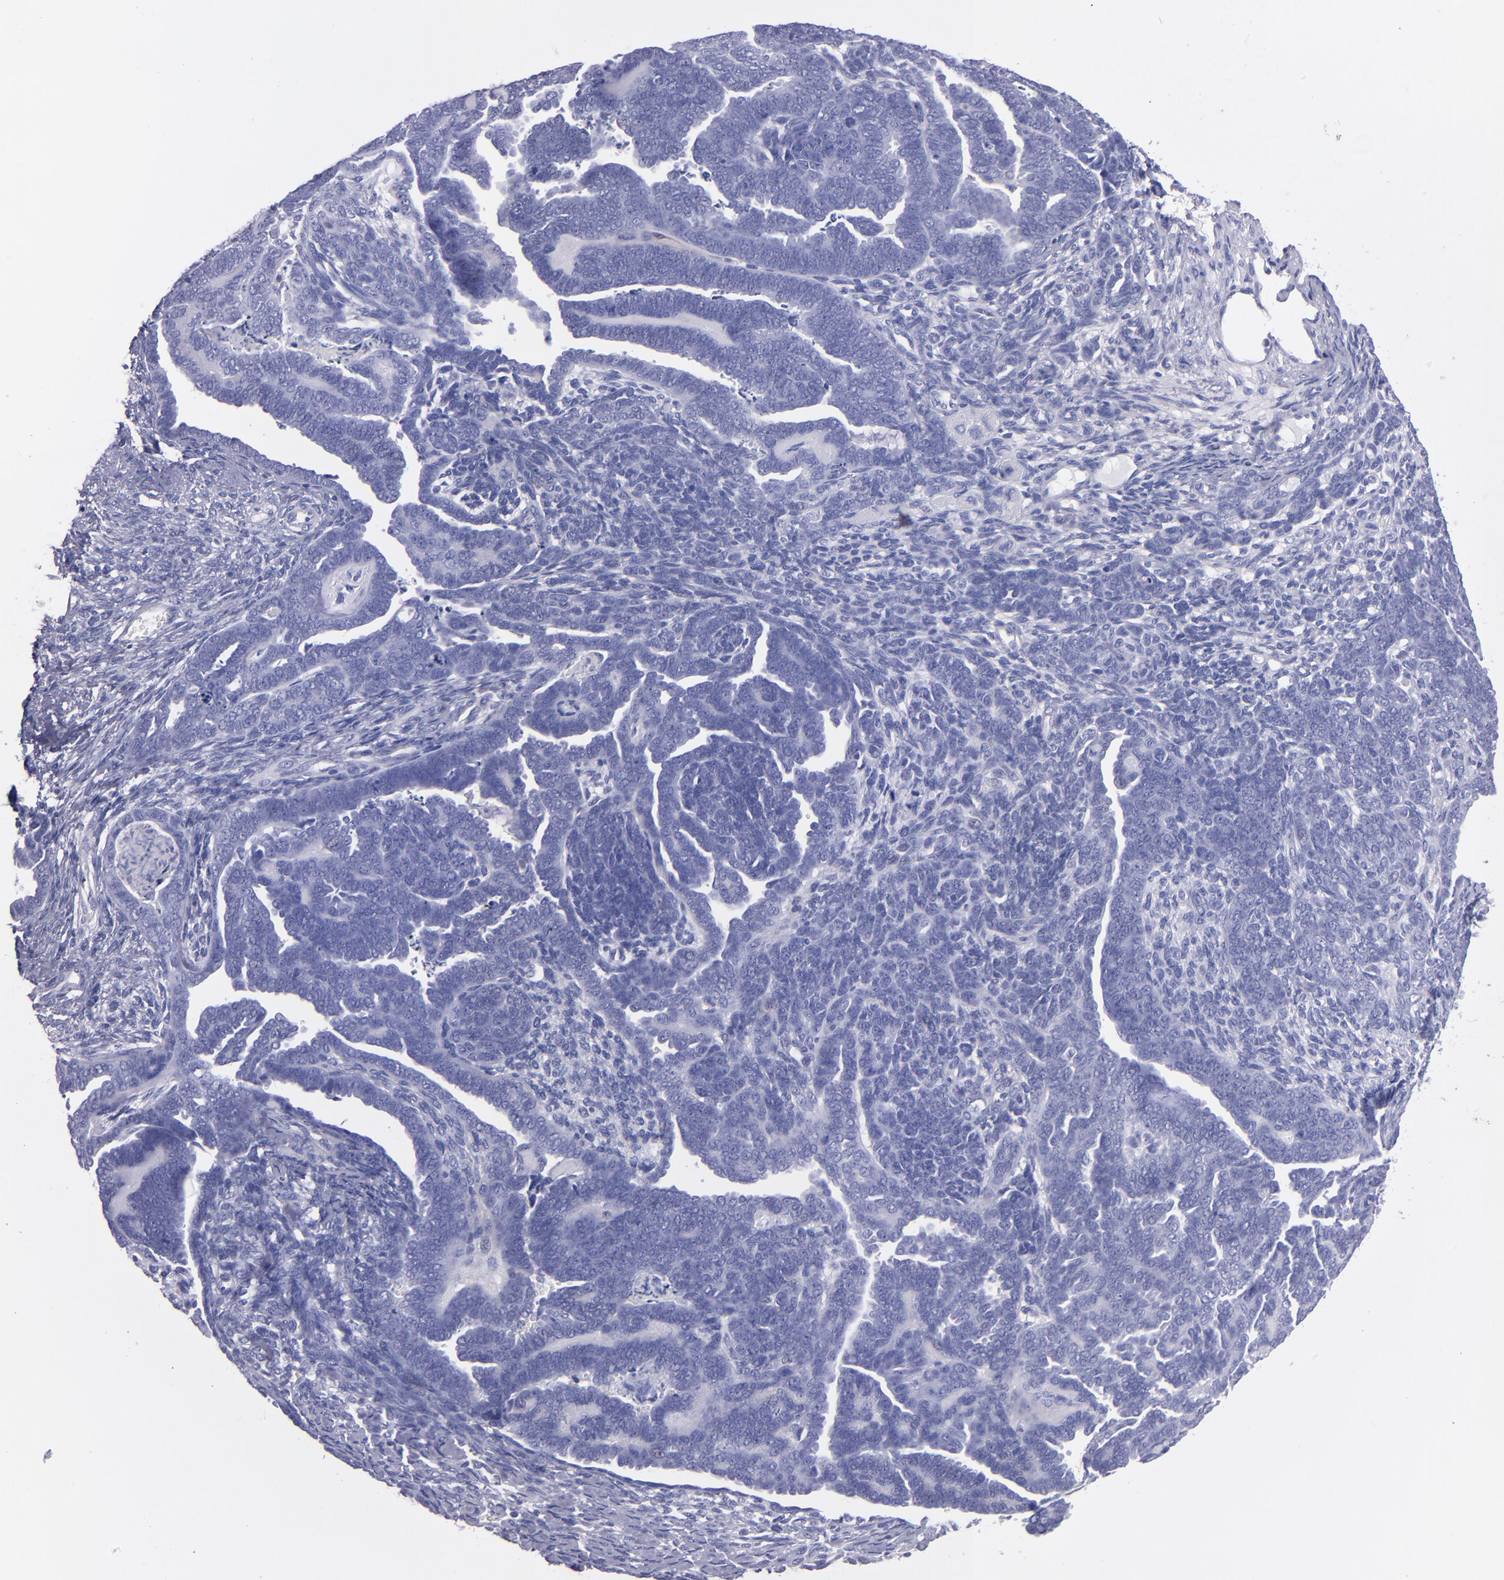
{"staining": {"intensity": "negative", "quantity": "none", "location": "none"}, "tissue": "endometrial cancer", "cell_type": "Tumor cells", "image_type": "cancer", "snomed": [{"axis": "morphology", "description": "Neoplasm, malignant, NOS"}, {"axis": "topography", "description": "Endometrium"}], "caption": "An immunohistochemistry (IHC) image of endometrial cancer is shown. There is no staining in tumor cells of endometrial cancer.", "gene": "TG", "patient": {"sex": "female", "age": 74}}